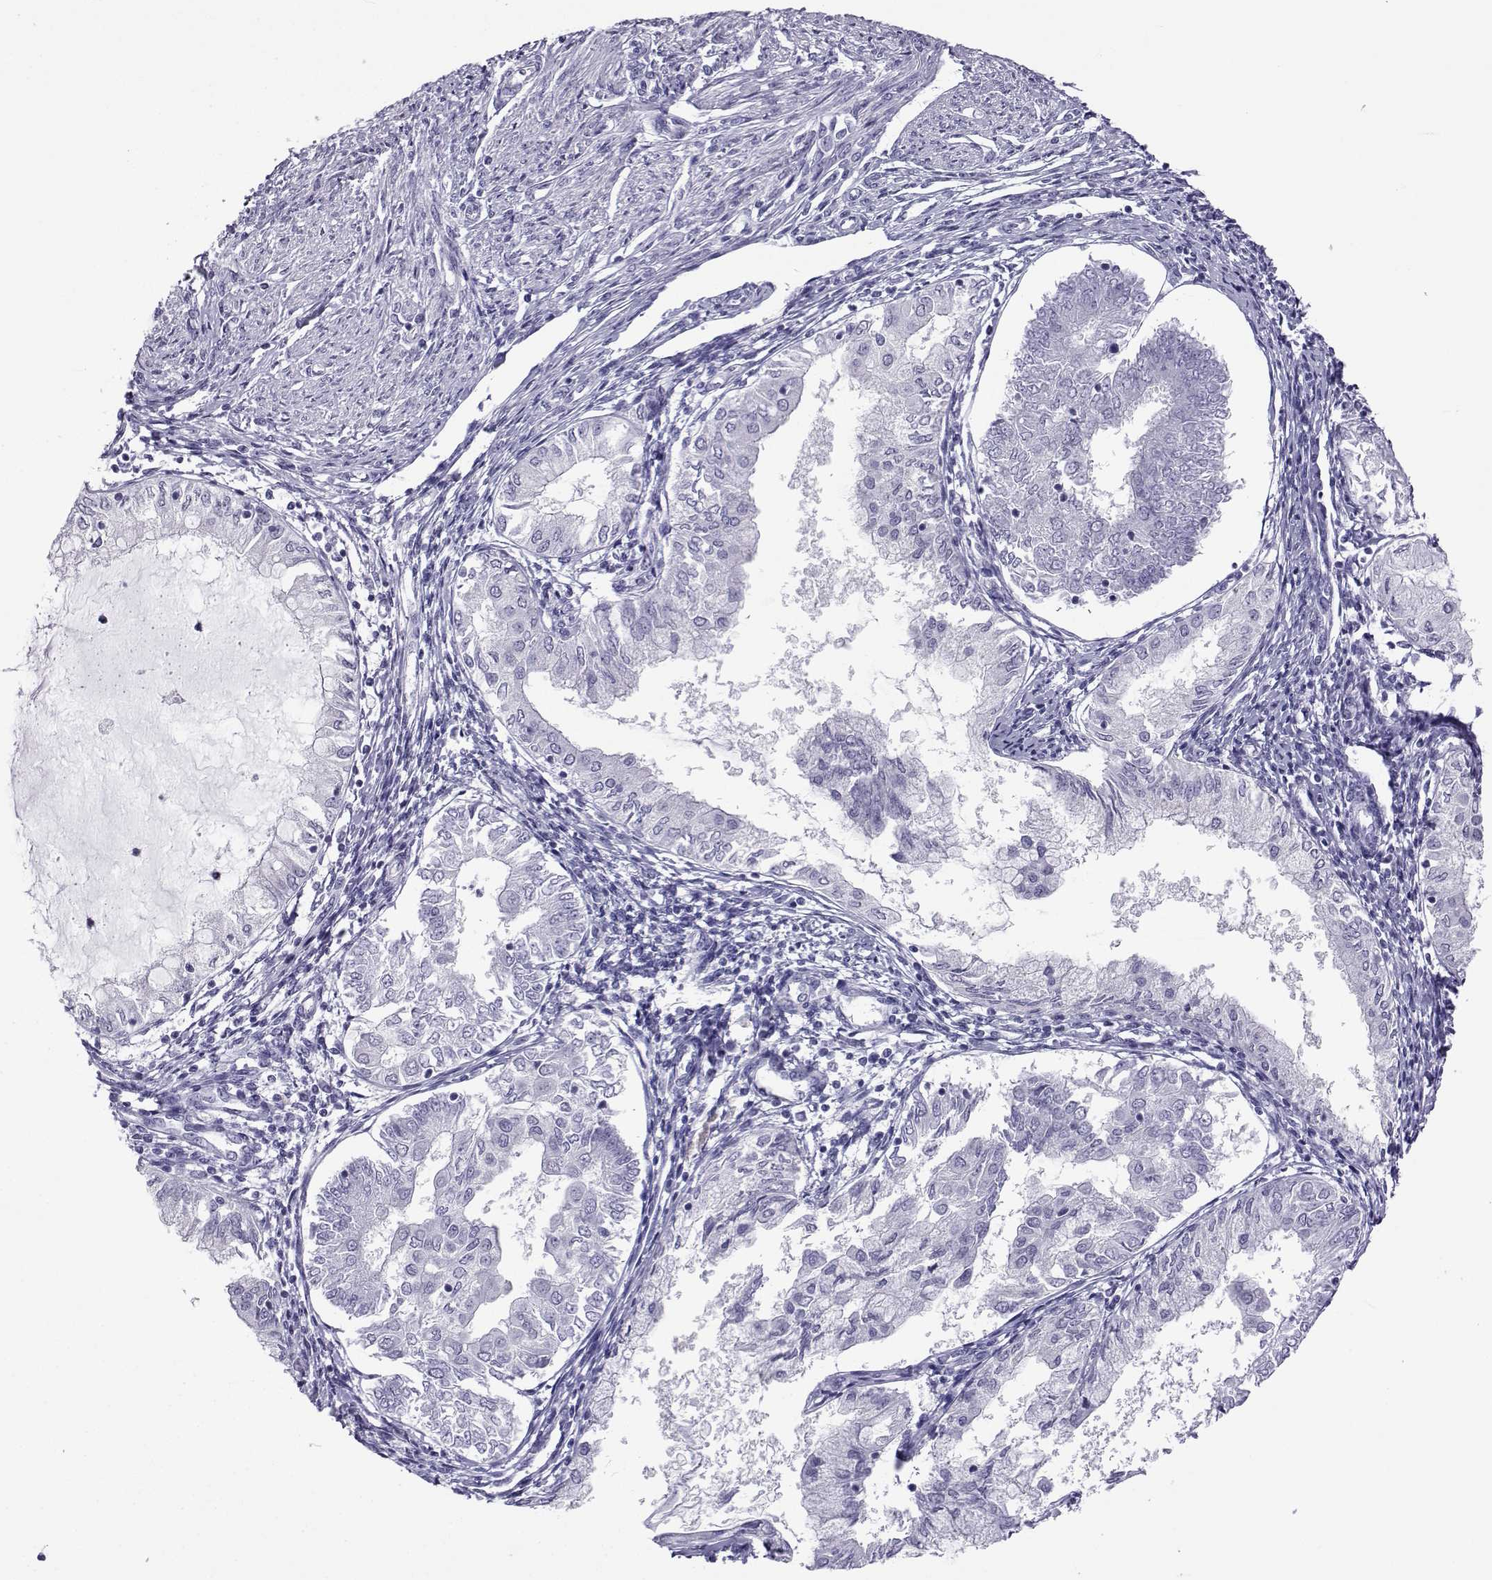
{"staining": {"intensity": "negative", "quantity": "none", "location": "none"}, "tissue": "endometrial cancer", "cell_type": "Tumor cells", "image_type": "cancer", "snomed": [{"axis": "morphology", "description": "Adenocarcinoma, NOS"}, {"axis": "topography", "description": "Endometrium"}], "caption": "High power microscopy image of an immunohistochemistry (IHC) photomicrograph of endometrial cancer (adenocarcinoma), revealing no significant expression in tumor cells.", "gene": "ACTL7A", "patient": {"sex": "female", "age": 68}}